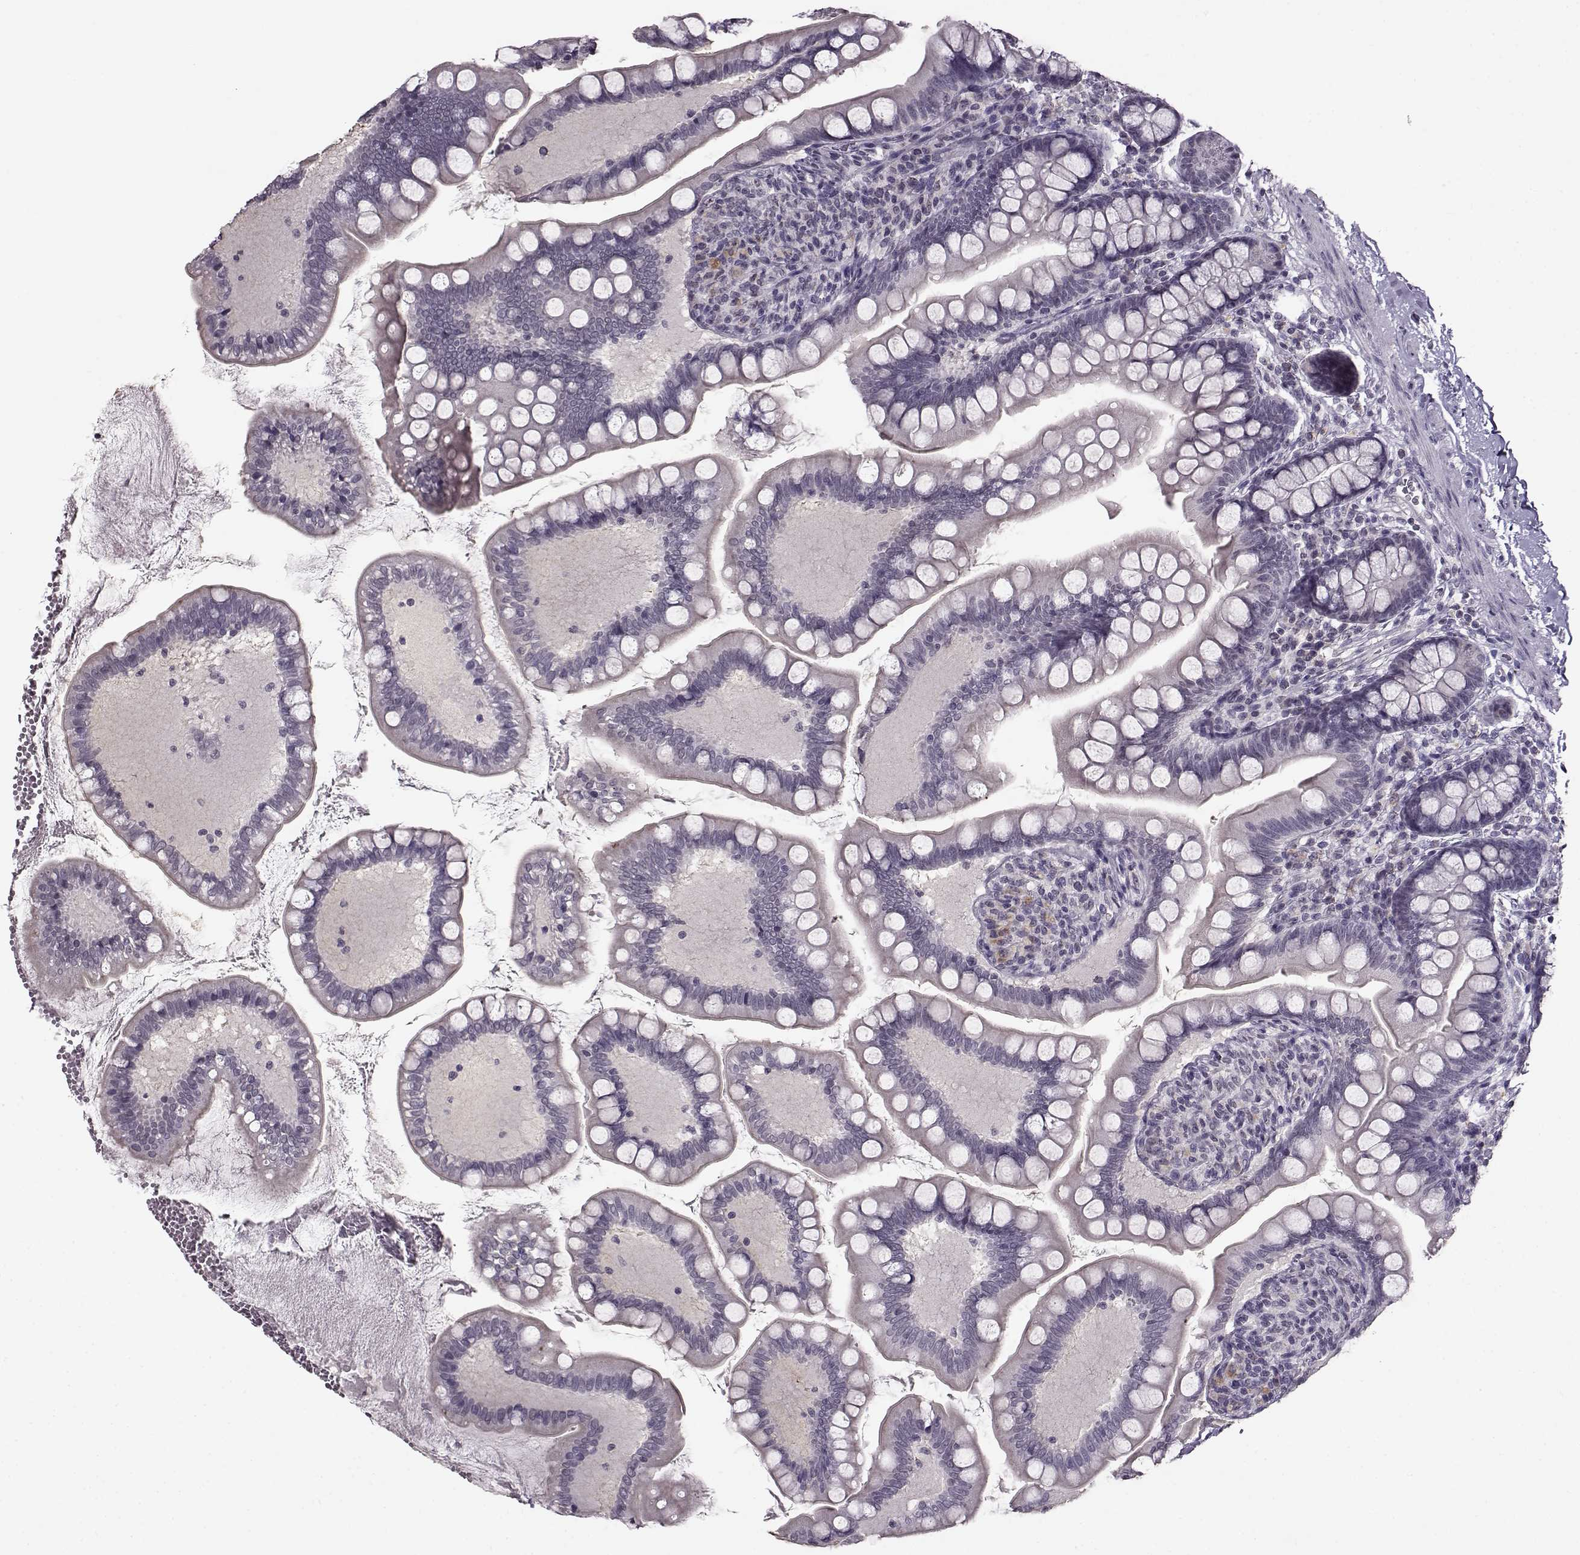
{"staining": {"intensity": "negative", "quantity": "none", "location": "none"}, "tissue": "small intestine", "cell_type": "Glandular cells", "image_type": "normal", "snomed": [{"axis": "morphology", "description": "Normal tissue, NOS"}, {"axis": "topography", "description": "Small intestine"}], "caption": "Benign small intestine was stained to show a protein in brown. There is no significant staining in glandular cells. (DAB (3,3'-diaminobenzidine) immunohistochemistry, high magnification).", "gene": "RP1L1", "patient": {"sex": "female", "age": 56}}